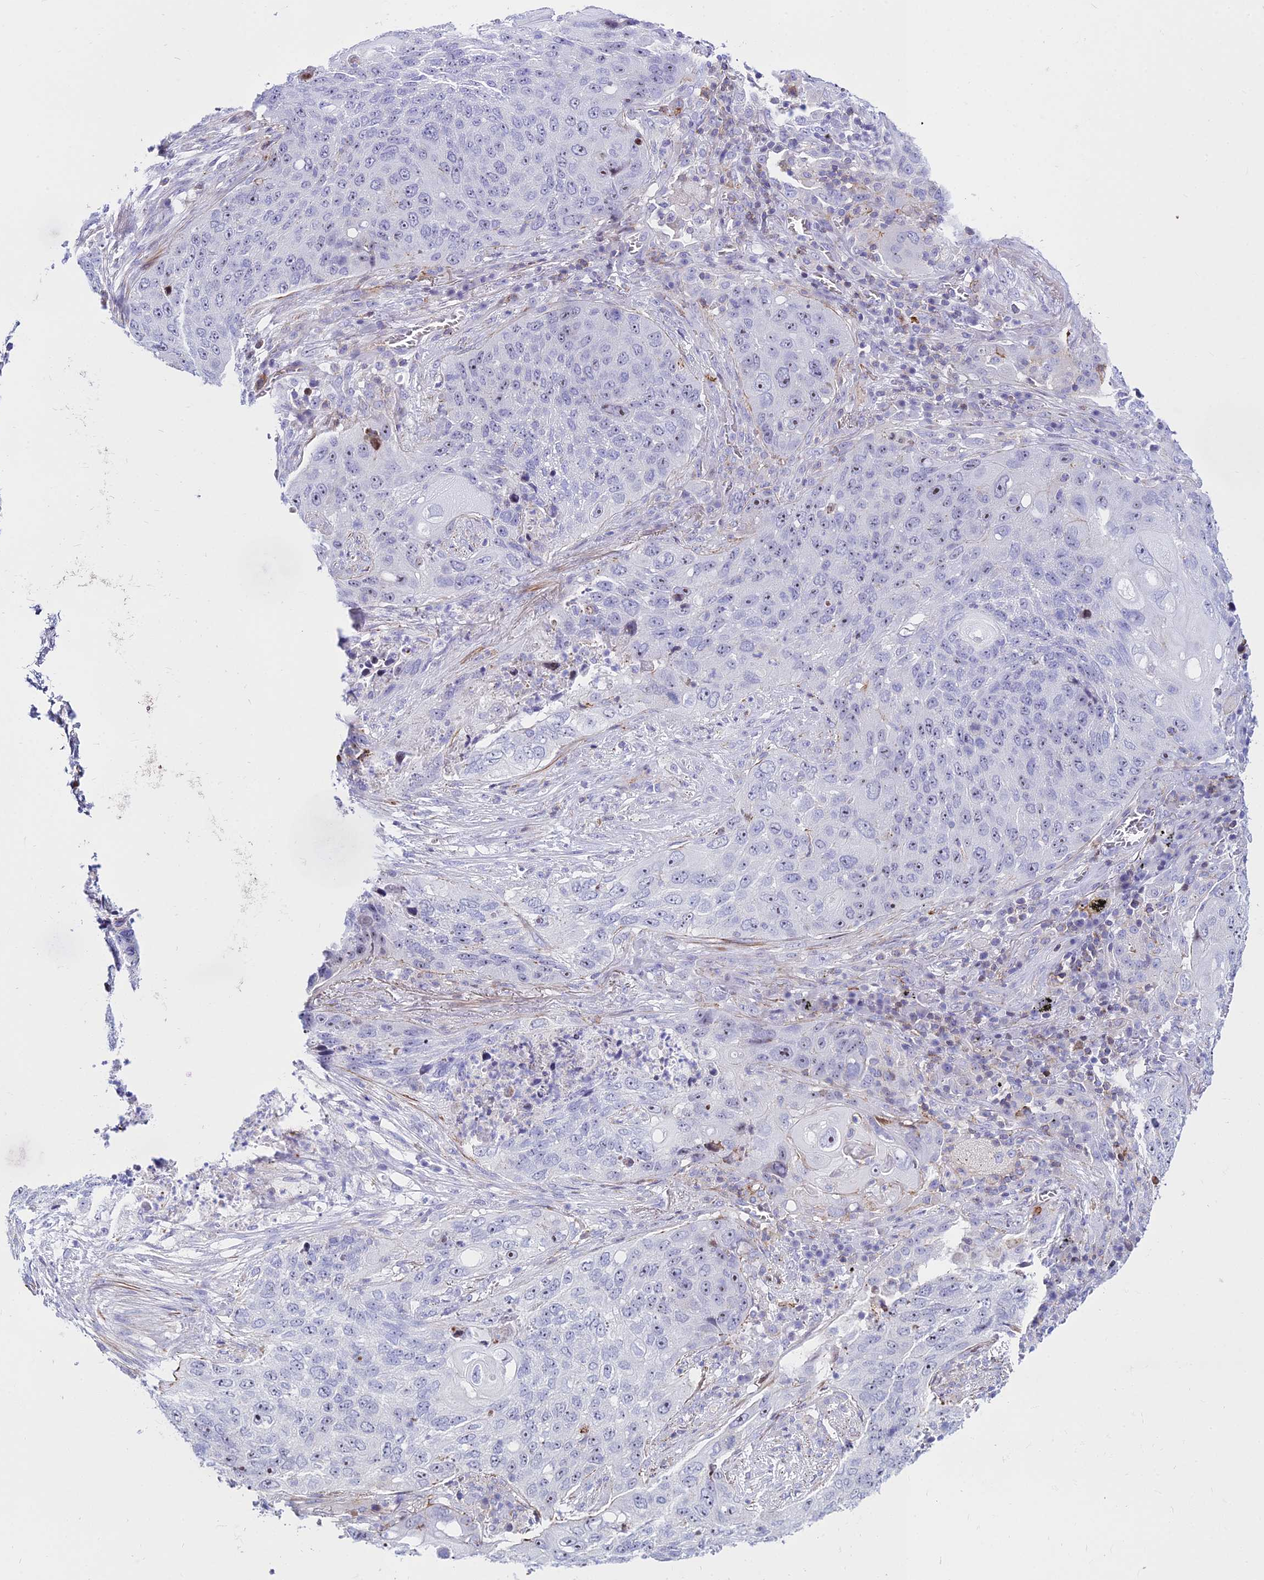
{"staining": {"intensity": "negative", "quantity": "none", "location": "none"}, "tissue": "lung cancer", "cell_type": "Tumor cells", "image_type": "cancer", "snomed": [{"axis": "morphology", "description": "Squamous cell carcinoma, NOS"}, {"axis": "topography", "description": "Lung"}], "caption": "Immunohistochemistry image of neoplastic tissue: human lung squamous cell carcinoma stained with DAB (3,3'-diaminobenzidine) exhibits no significant protein expression in tumor cells. (Stains: DAB immunohistochemistry (IHC) with hematoxylin counter stain, Microscopy: brightfield microscopy at high magnification).", "gene": "DLX1", "patient": {"sex": "female", "age": 63}}